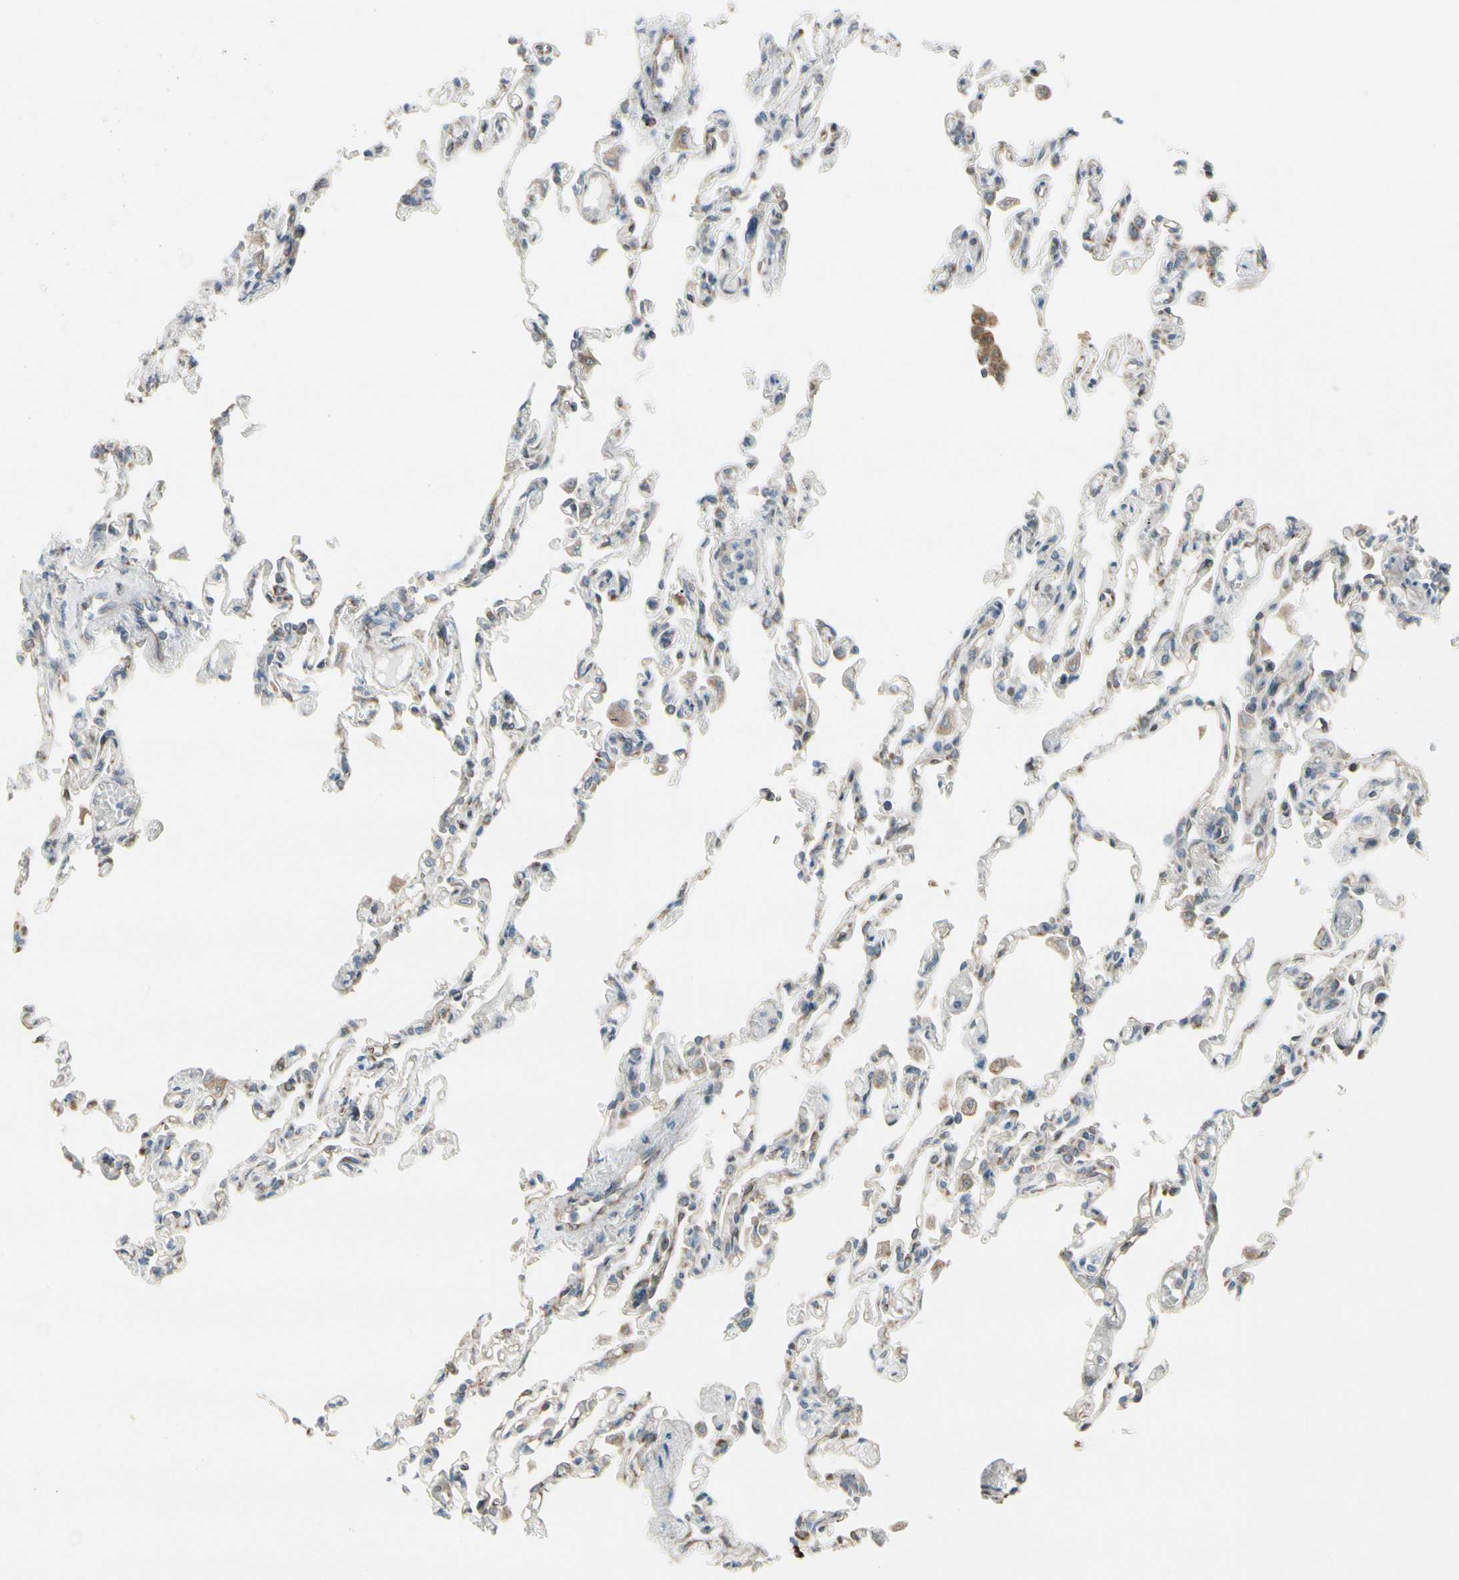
{"staining": {"intensity": "weak", "quantity": "<25%", "location": "cytoplasmic/membranous"}, "tissue": "lung", "cell_type": "Alveolar cells", "image_type": "normal", "snomed": [{"axis": "morphology", "description": "Normal tissue, NOS"}, {"axis": "topography", "description": "Lung"}], "caption": "DAB immunohistochemical staining of normal human lung displays no significant expression in alveolar cells.", "gene": "FNDC3A", "patient": {"sex": "male", "age": 21}}